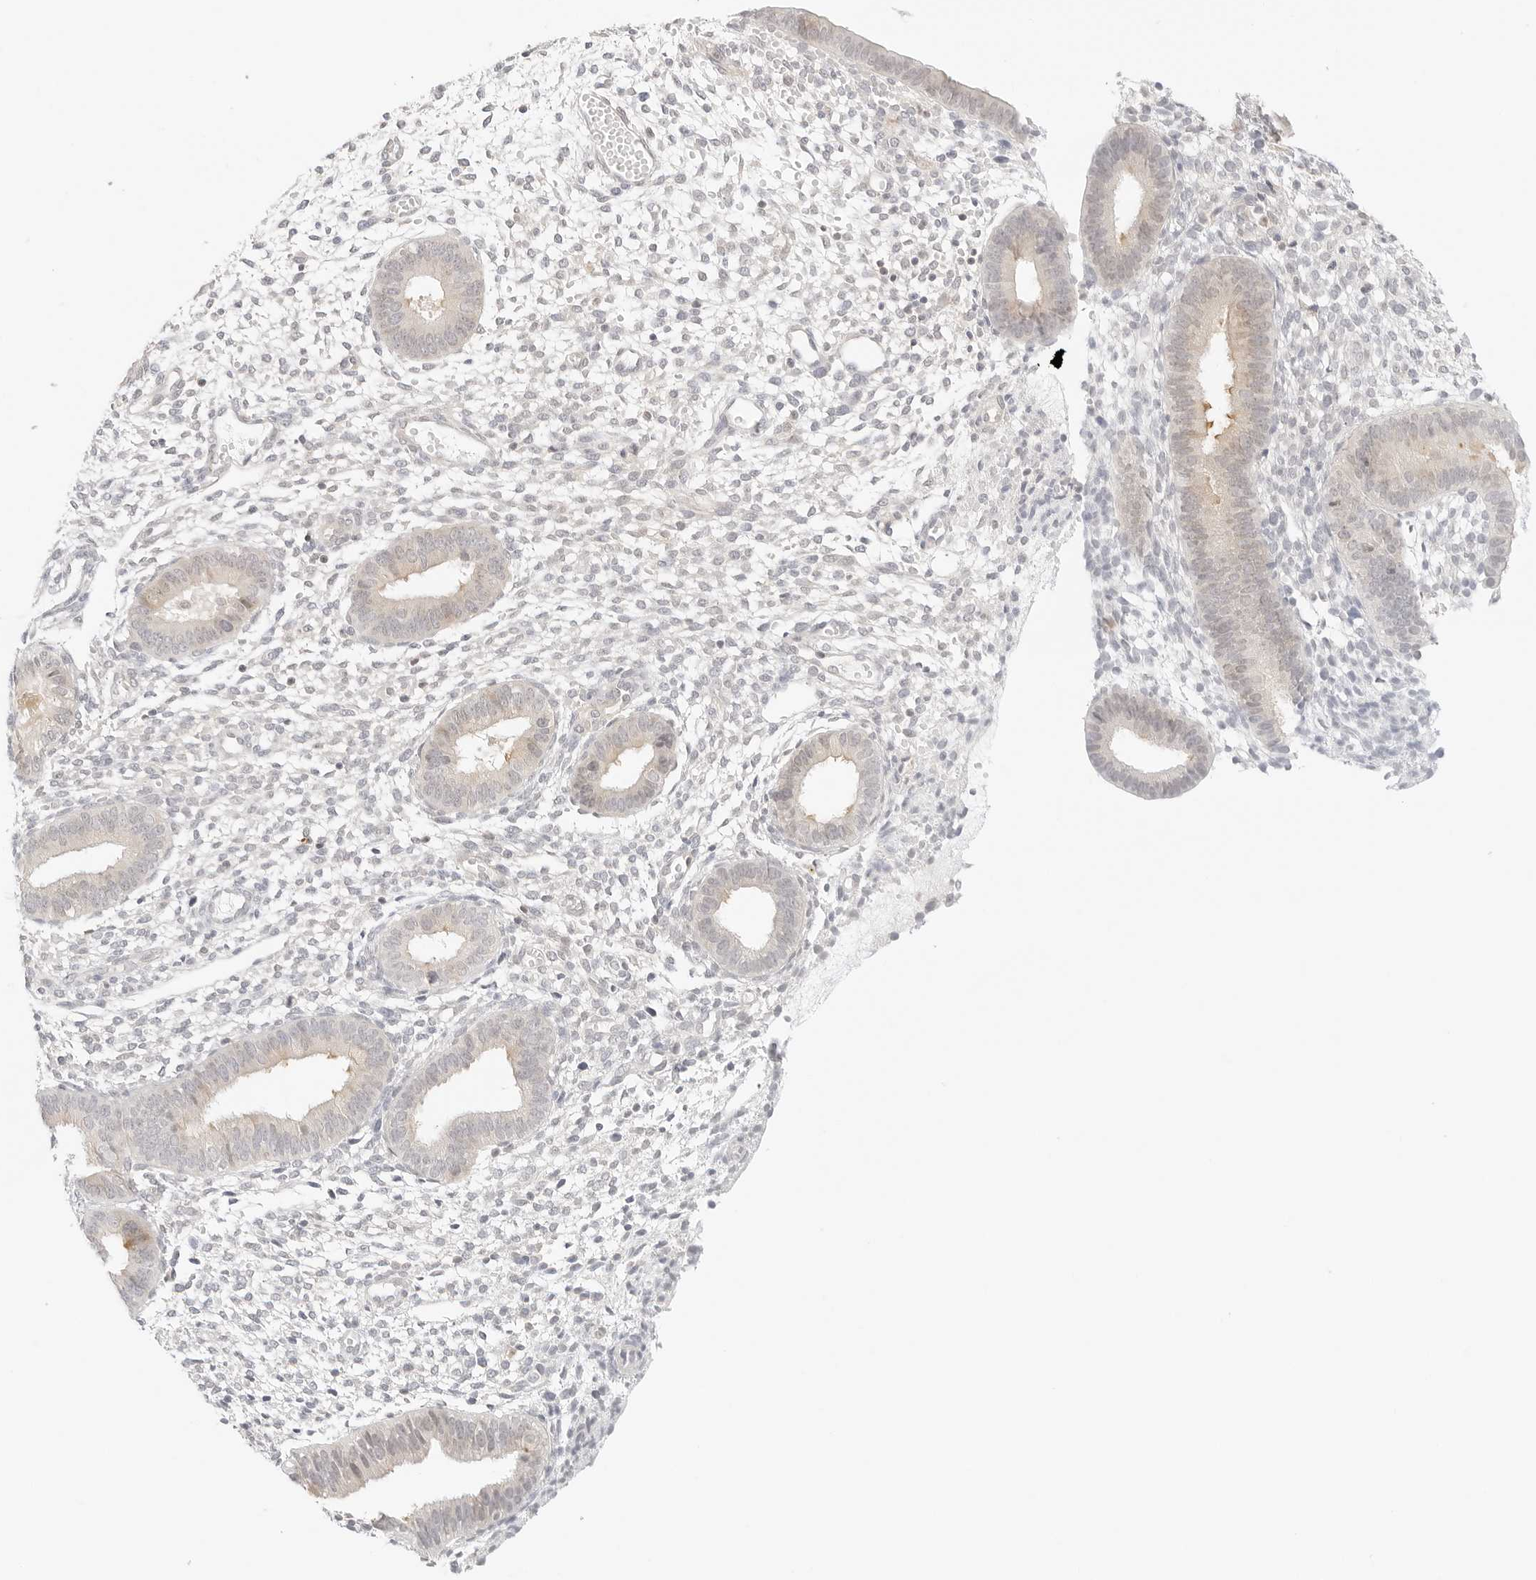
{"staining": {"intensity": "negative", "quantity": "none", "location": "none"}, "tissue": "endometrium", "cell_type": "Cells in endometrial stroma", "image_type": "normal", "snomed": [{"axis": "morphology", "description": "Normal tissue, NOS"}, {"axis": "topography", "description": "Endometrium"}], "caption": "The micrograph exhibits no staining of cells in endometrial stroma in normal endometrium.", "gene": "GNAS", "patient": {"sex": "female", "age": 46}}